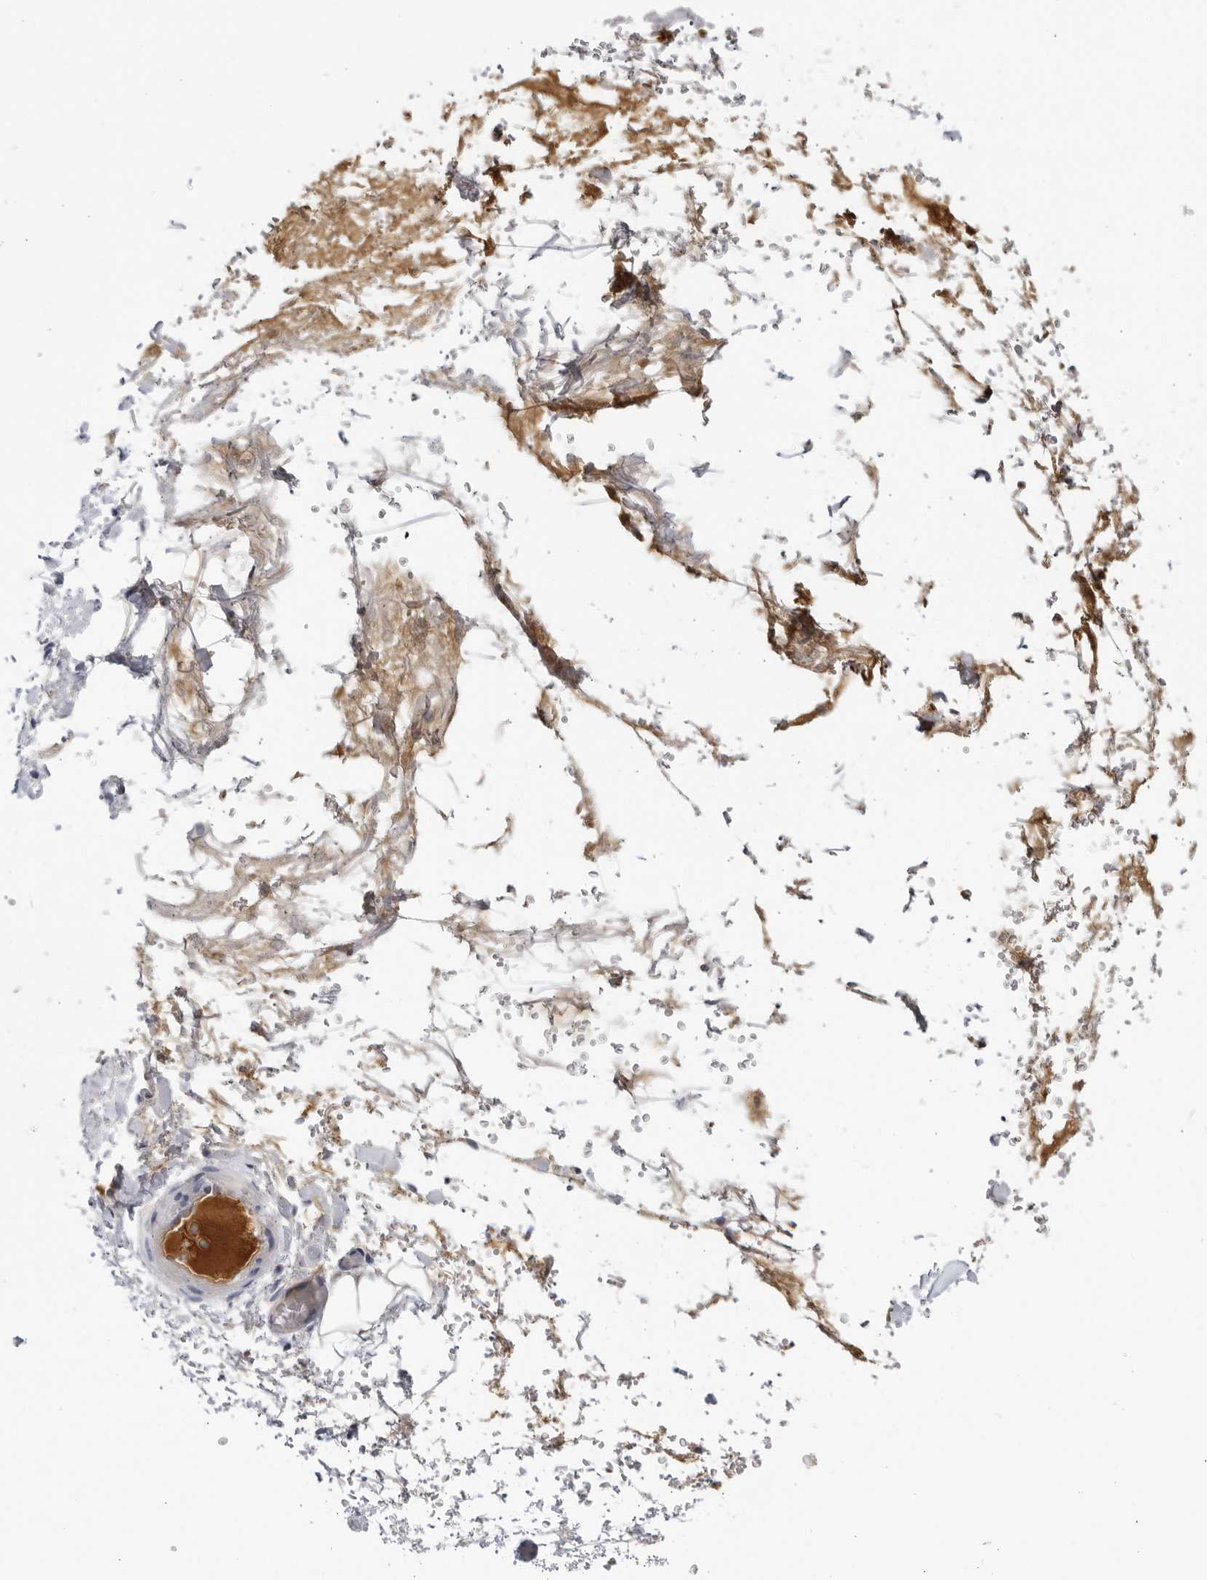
{"staining": {"intensity": "negative", "quantity": "none", "location": "none"}, "tissue": "adipose tissue", "cell_type": "Adipocytes", "image_type": "normal", "snomed": [{"axis": "morphology", "description": "Normal tissue, NOS"}, {"axis": "morphology", "description": "Adenocarcinoma, NOS"}, {"axis": "topography", "description": "Esophagus"}], "caption": "This is a photomicrograph of immunohistochemistry (IHC) staining of benign adipose tissue, which shows no expression in adipocytes. Brightfield microscopy of immunohistochemistry stained with DAB (brown) and hematoxylin (blue), captured at high magnification.", "gene": "CNBD1", "patient": {"sex": "male", "age": 62}}